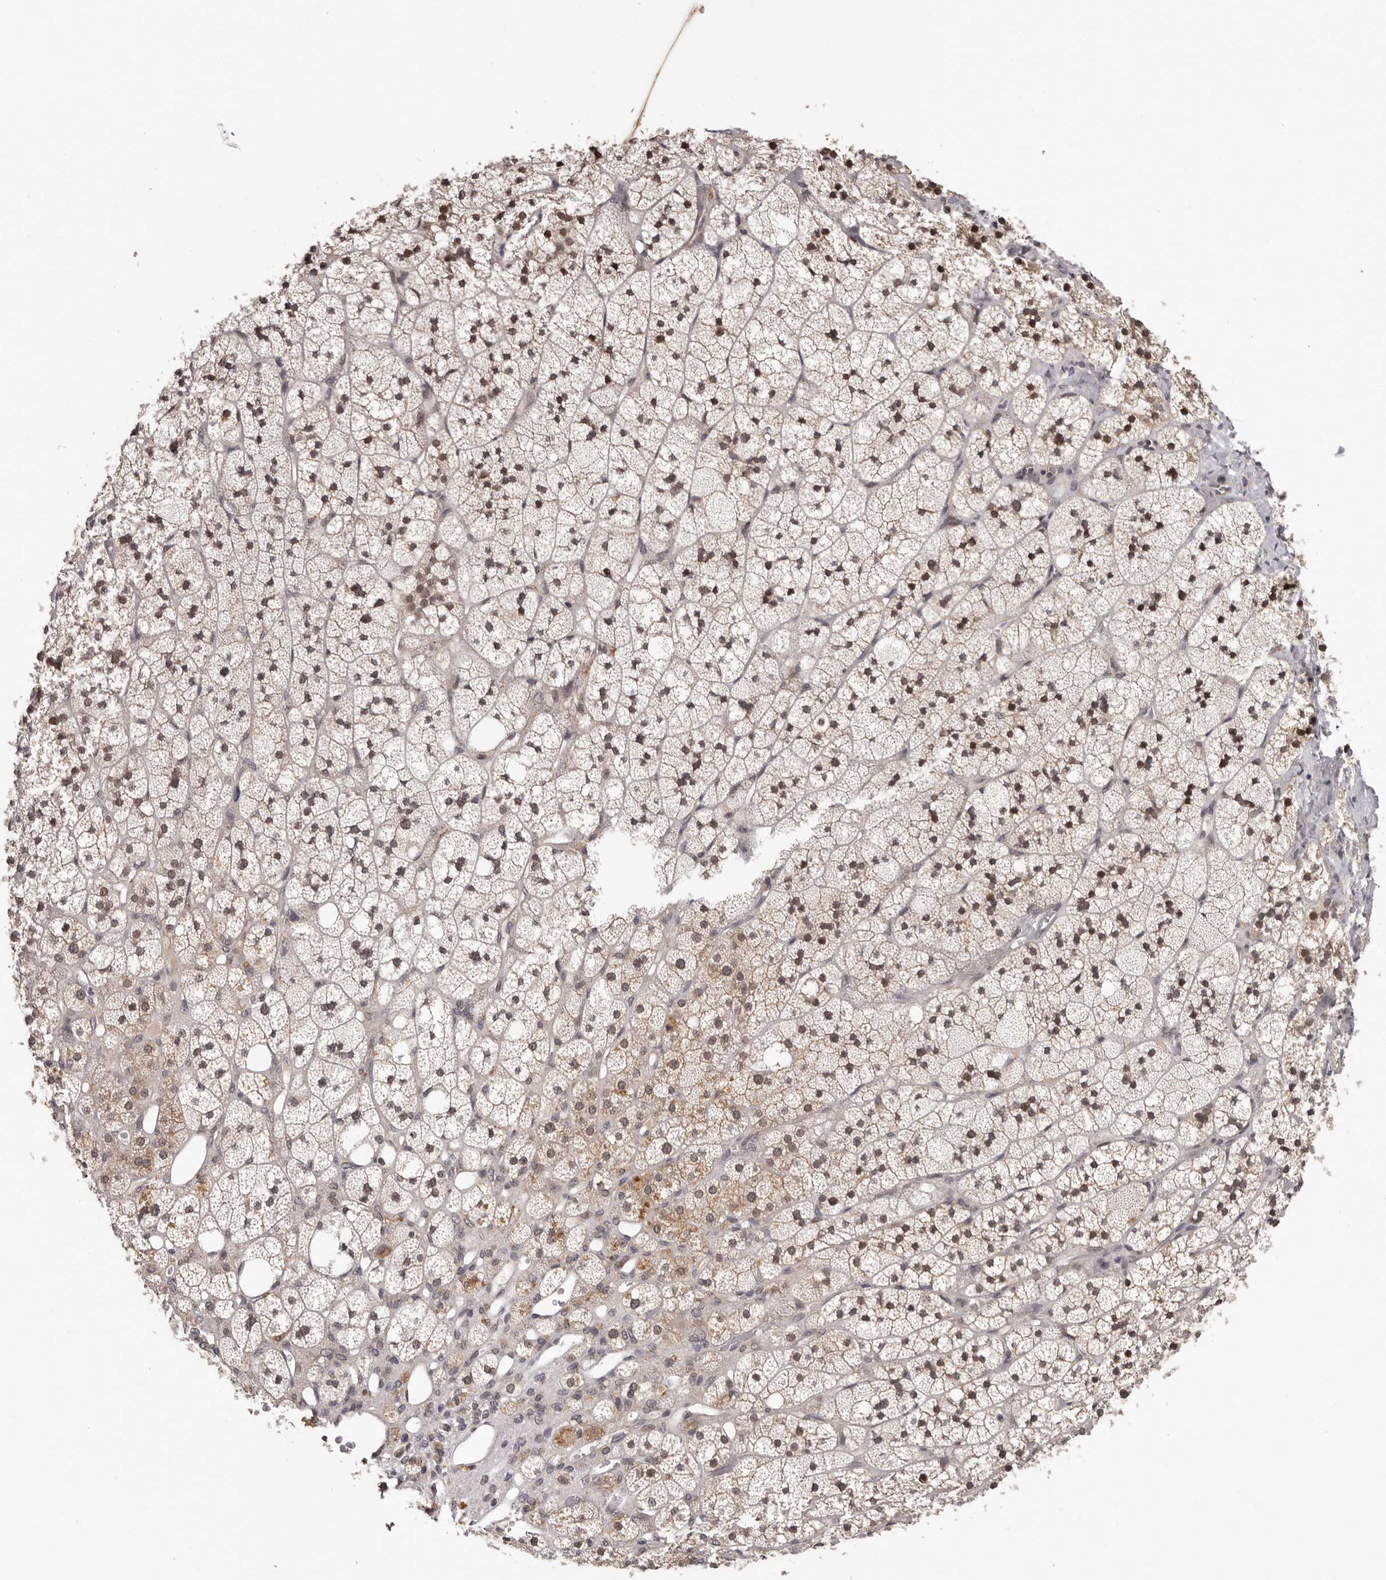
{"staining": {"intensity": "strong", "quantity": ">75%", "location": "cytoplasmic/membranous,nuclear"}, "tissue": "adrenal gland", "cell_type": "Glandular cells", "image_type": "normal", "snomed": [{"axis": "morphology", "description": "Normal tissue, NOS"}, {"axis": "topography", "description": "Adrenal gland"}], "caption": "IHC photomicrograph of normal human adrenal gland stained for a protein (brown), which shows high levels of strong cytoplasmic/membranous,nuclear staining in approximately >75% of glandular cells.", "gene": "TBX5", "patient": {"sex": "male", "age": 61}}